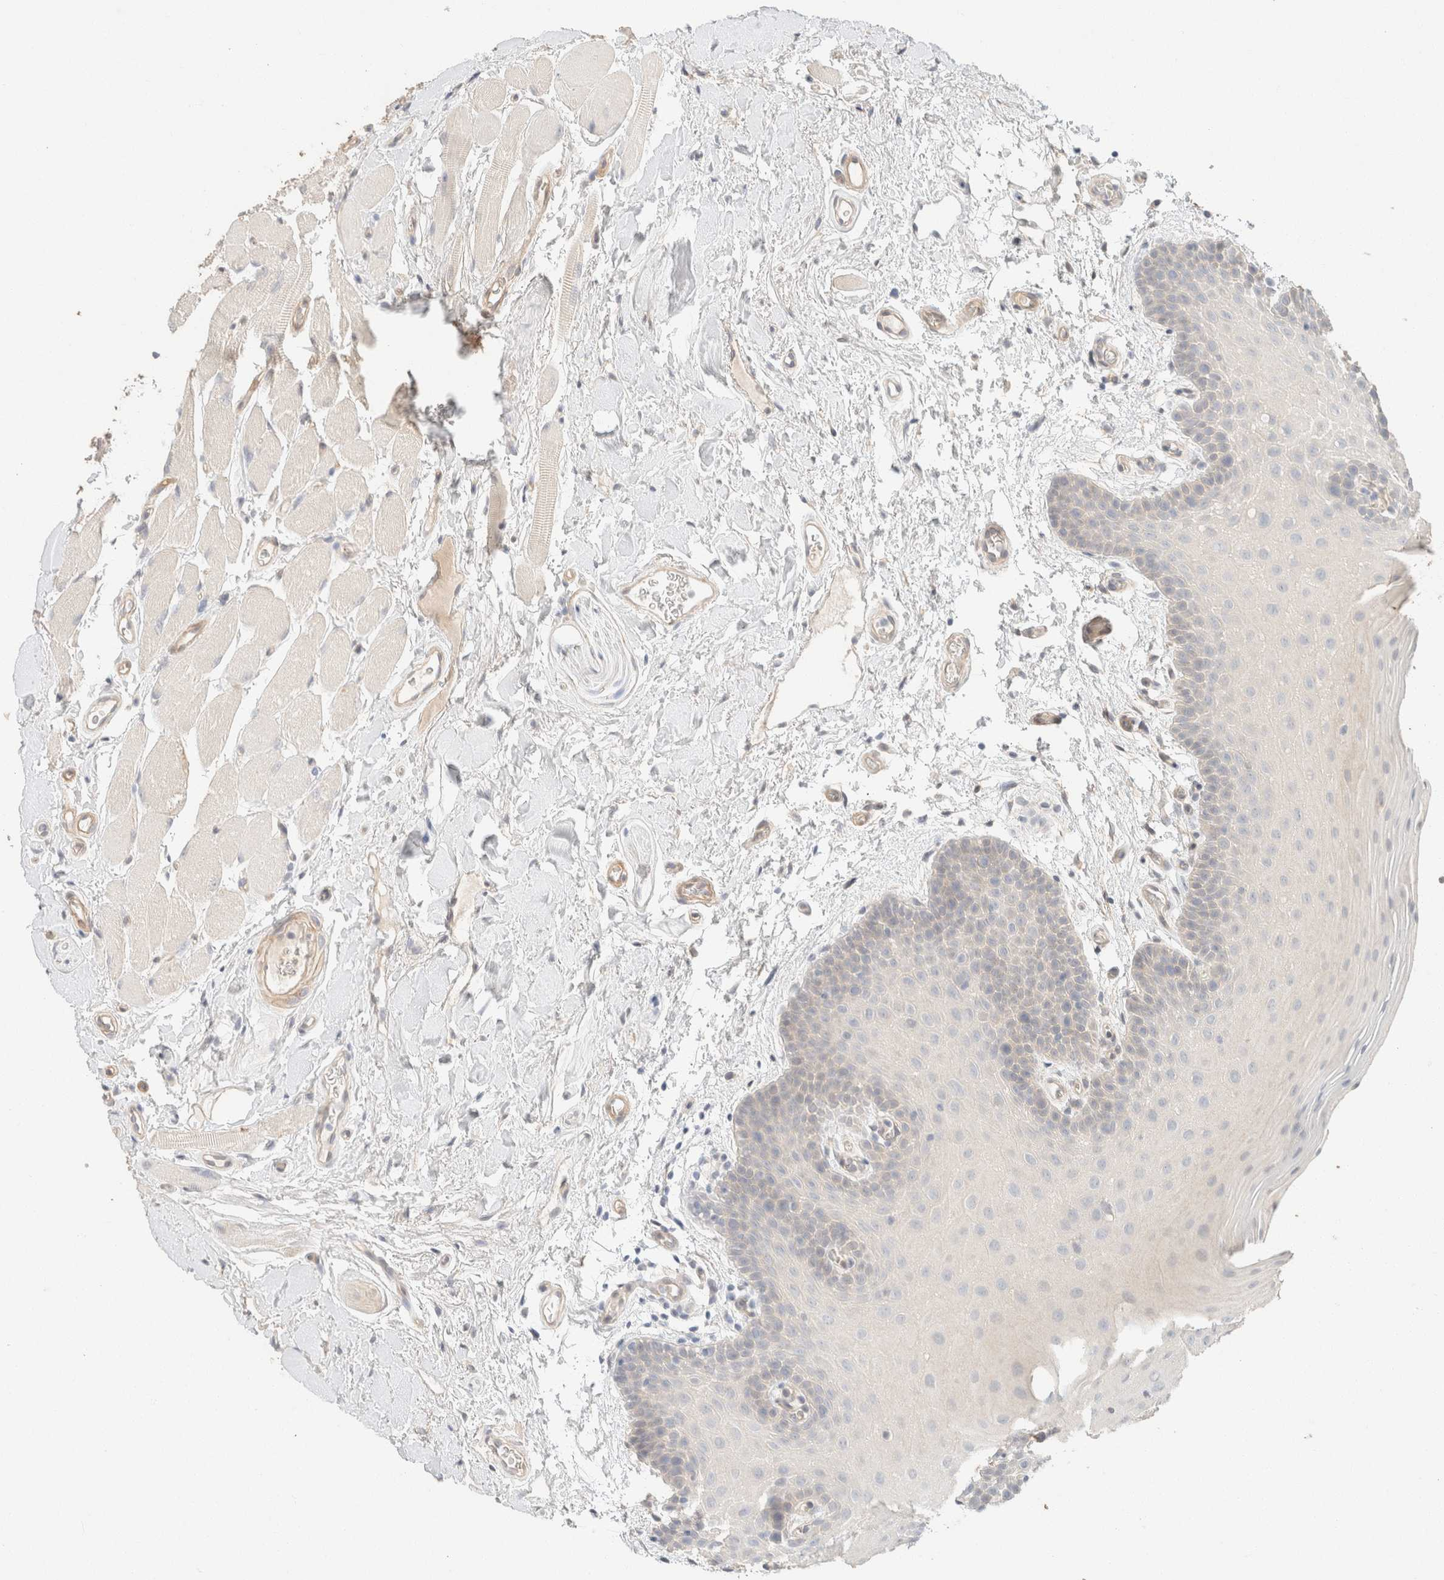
{"staining": {"intensity": "negative", "quantity": "none", "location": "none"}, "tissue": "oral mucosa", "cell_type": "Squamous epithelial cells", "image_type": "normal", "snomed": [{"axis": "morphology", "description": "Normal tissue, NOS"}, {"axis": "topography", "description": "Oral tissue"}], "caption": "Immunohistochemistry (IHC) micrograph of benign oral mucosa stained for a protein (brown), which reveals no positivity in squamous epithelial cells.", "gene": "CSNK1E", "patient": {"sex": "male", "age": 62}}